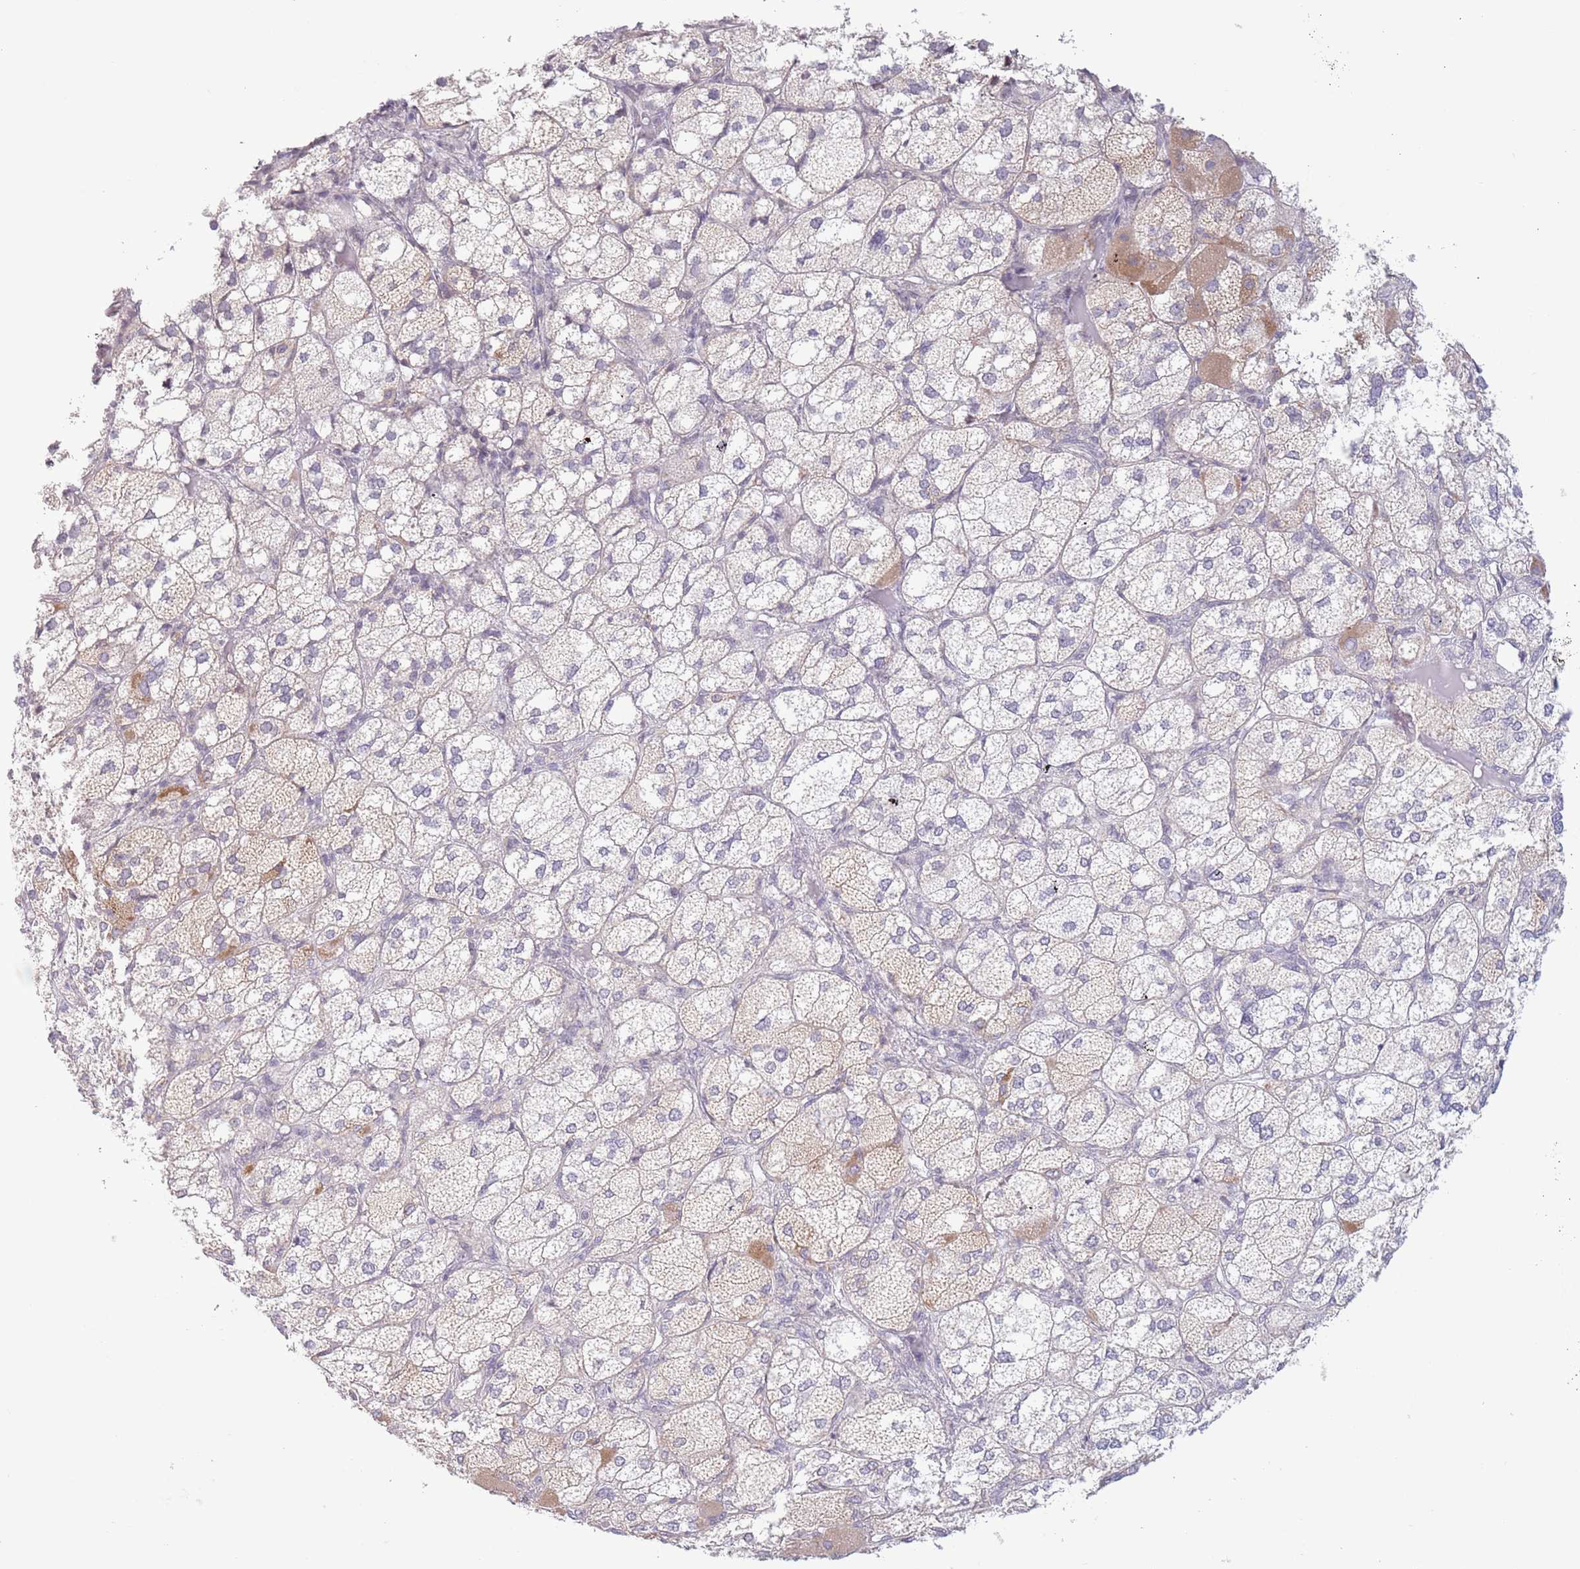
{"staining": {"intensity": "weak", "quantity": "<25%", "location": "cytoplasmic/membranous"}, "tissue": "adrenal gland", "cell_type": "Glandular cells", "image_type": "normal", "snomed": [{"axis": "morphology", "description": "Normal tissue, NOS"}, {"axis": "topography", "description": "Adrenal gland"}], "caption": "The immunohistochemistry photomicrograph has no significant expression in glandular cells of adrenal gland.", "gene": "MRPL34", "patient": {"sex": "female", "age": 61}}